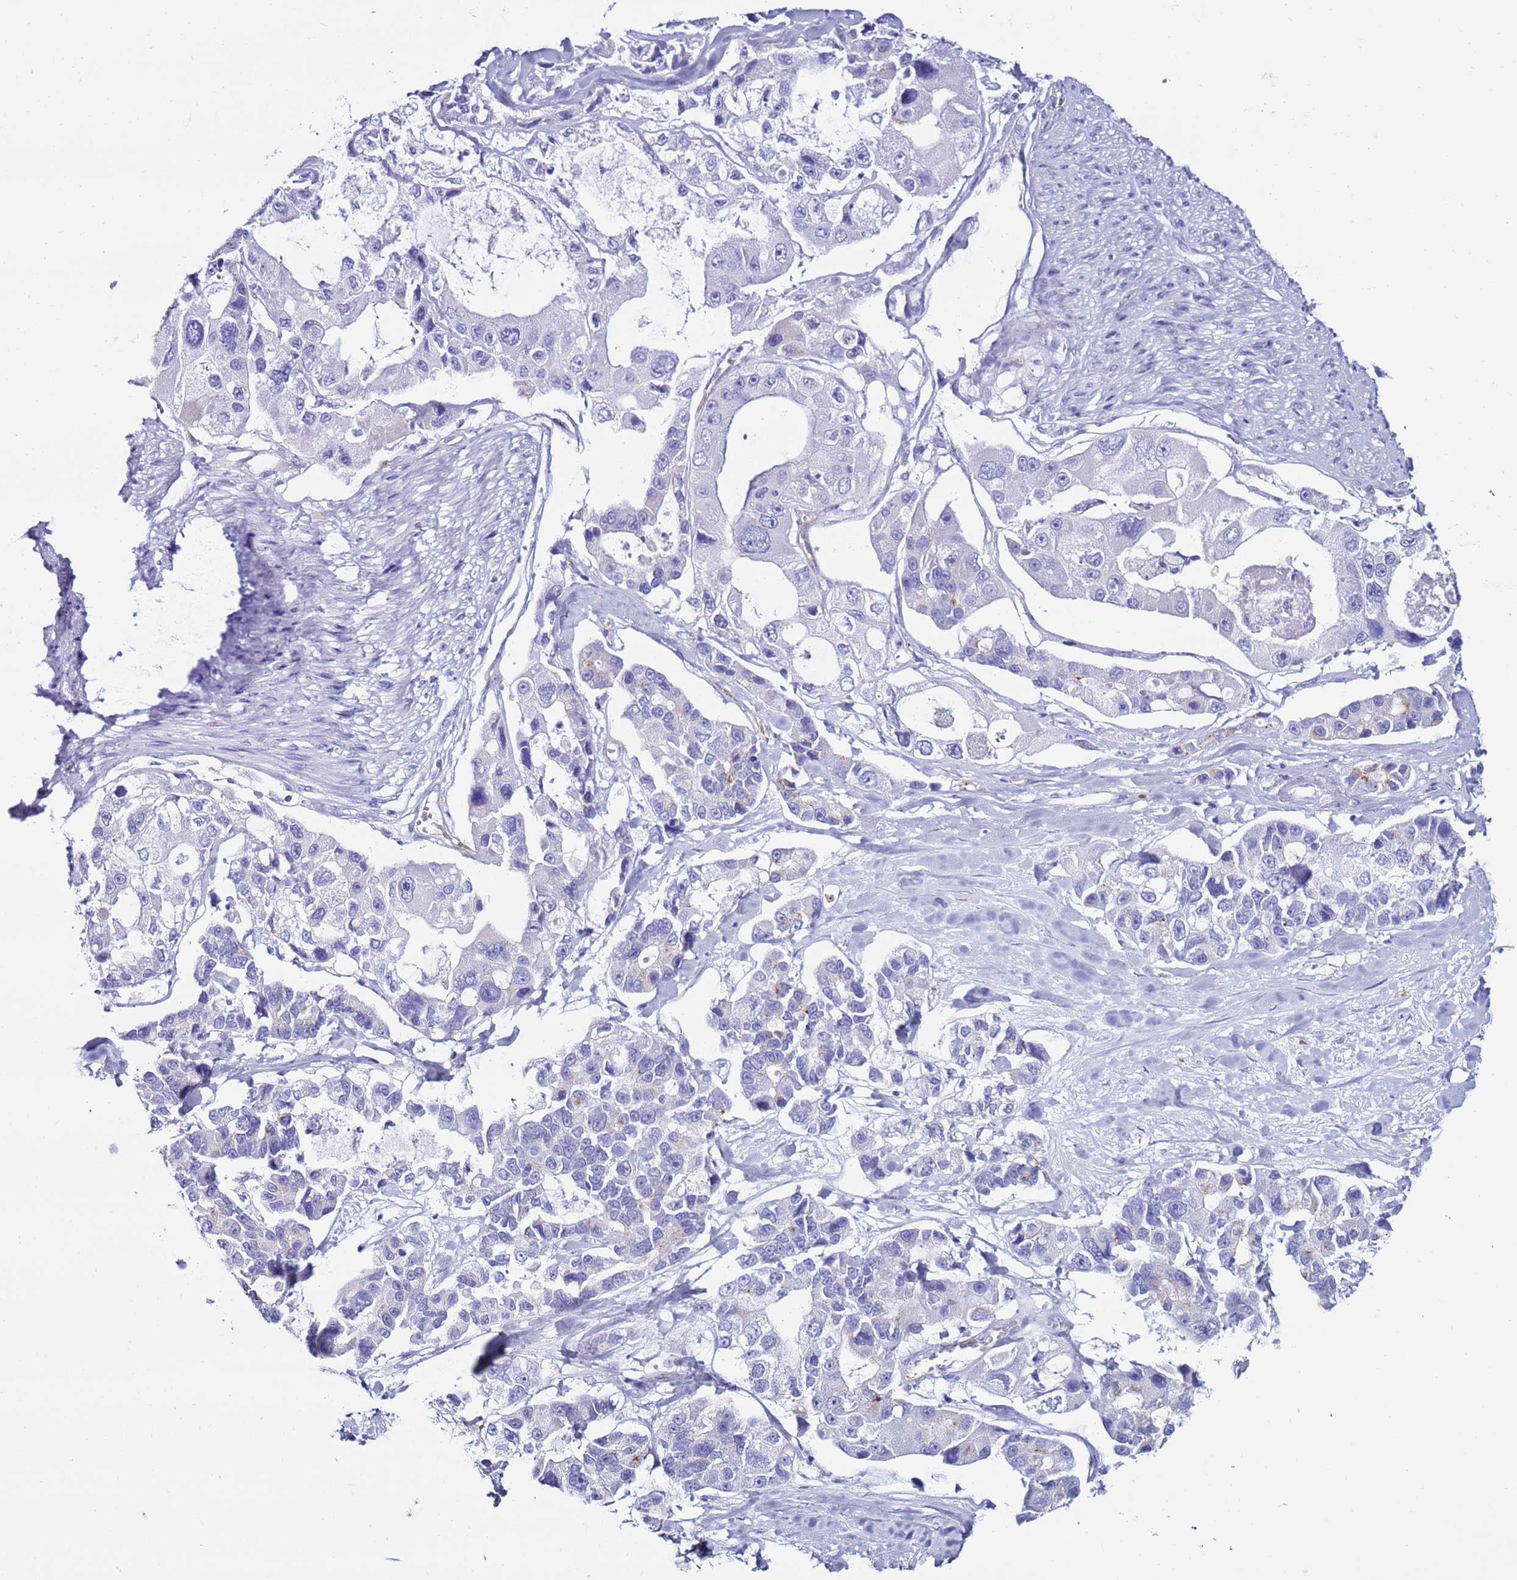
{"staining": {"intensity": "negative", "quantity": "none", "location": "none"}, "tissue": "lung cancer", "cell_type": "Tumor cells", "image_type": "cancer", "snomed": [{"axis": "morphology", "description": "Adenocarcinoma, NOS"}, {"axis": "topography", "description": "Lung"}], "caption": "Immunohistochemistry photomicrograph of human lung cancer stained for a protein (brown), which demonstrates no positivity in tumor cells.", "gene": "CLEC4M", "patient": {"sex": "female", "age": 54}}